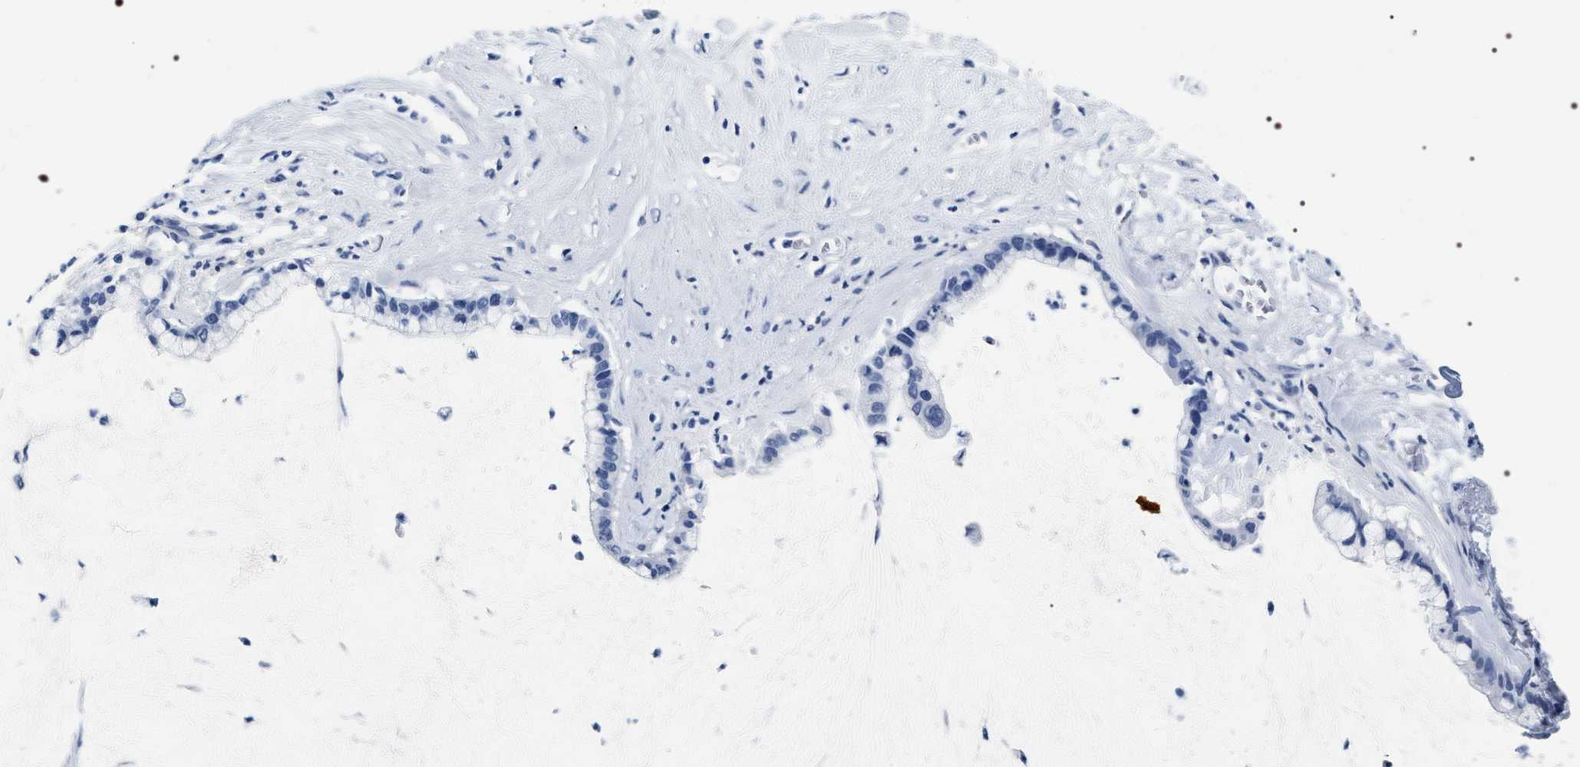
{"staining": {"intensity": "negative", "quantity": "none", "location": "none"}, "tissue": "pancreatic cancer", "cell_type": "Tumor cells", "image_type": "cancer", "snomed": [{"axis": "morphology", "description": "Adenocarcinoma, NOS"}, {"axis": "topography", "description": "Pancreas"}], "caption": "Pancreatic cancer (adenocarcinoma) was stained to show a protein in brown. There is no significant staining in tumor cells. Nuclei are stained in blue.", "gene": "ADH4", "patient": {"sex": "male", "age": 41}}